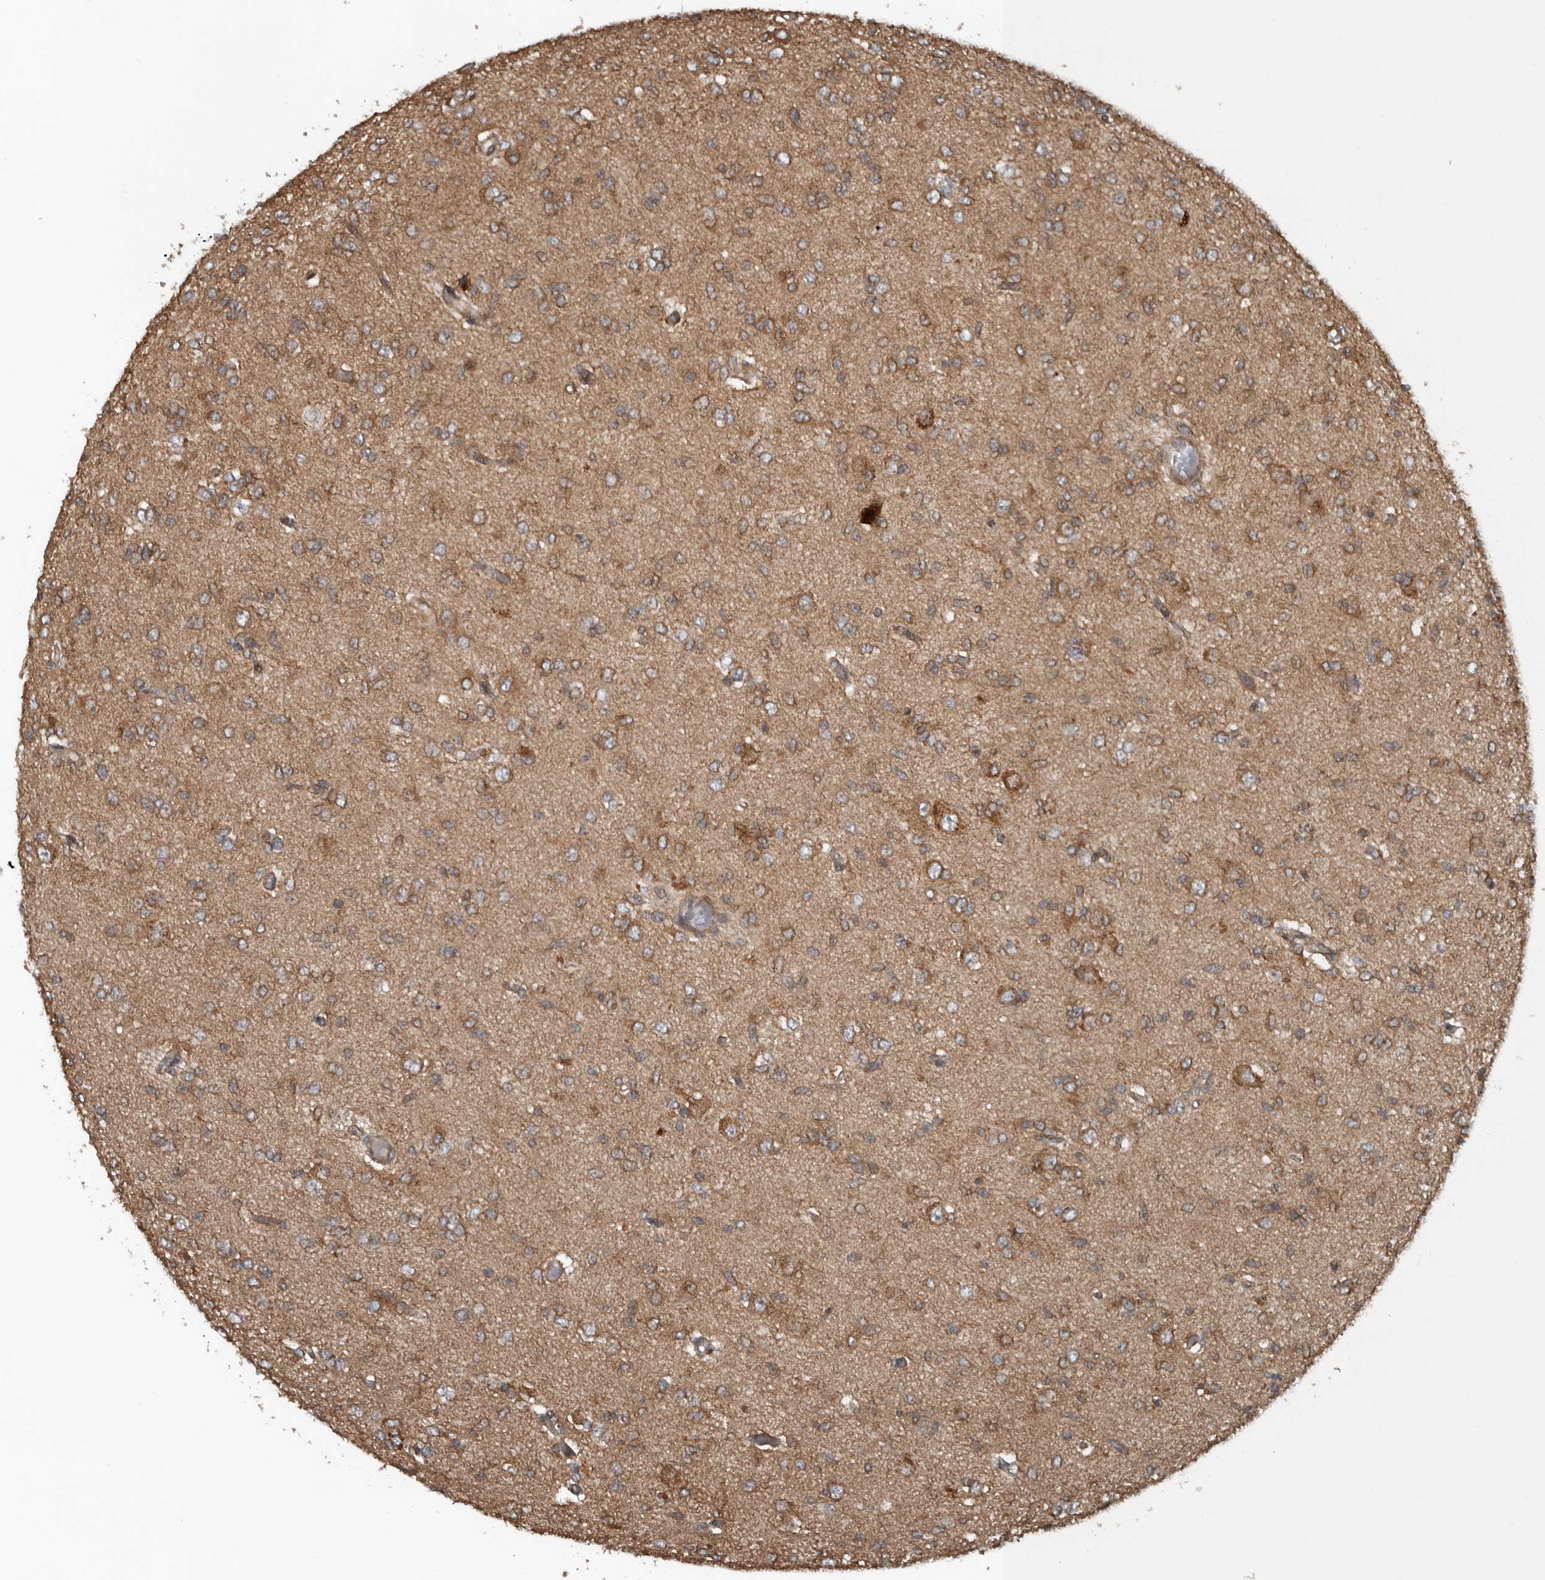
{"staining": {"intensity": "moderate", "quantity": ">75%", "location": "cytoplasmic/membranous"}, "tissue": "glioma", "cell_type": "Tumor cells", "image_type": "cancer", "snomed": [{"axis": "morphology", "description": "Glioma, malignant, High grade"}, {"axis": "topography", "description": "Brain"}], "caption": "Protein staining reveals moderate cytoplasmic/membranous staining in about >75% of tumor cells in glioma.", "gene": "AMFR", "patient": {"sex": "female", "age": 59}}